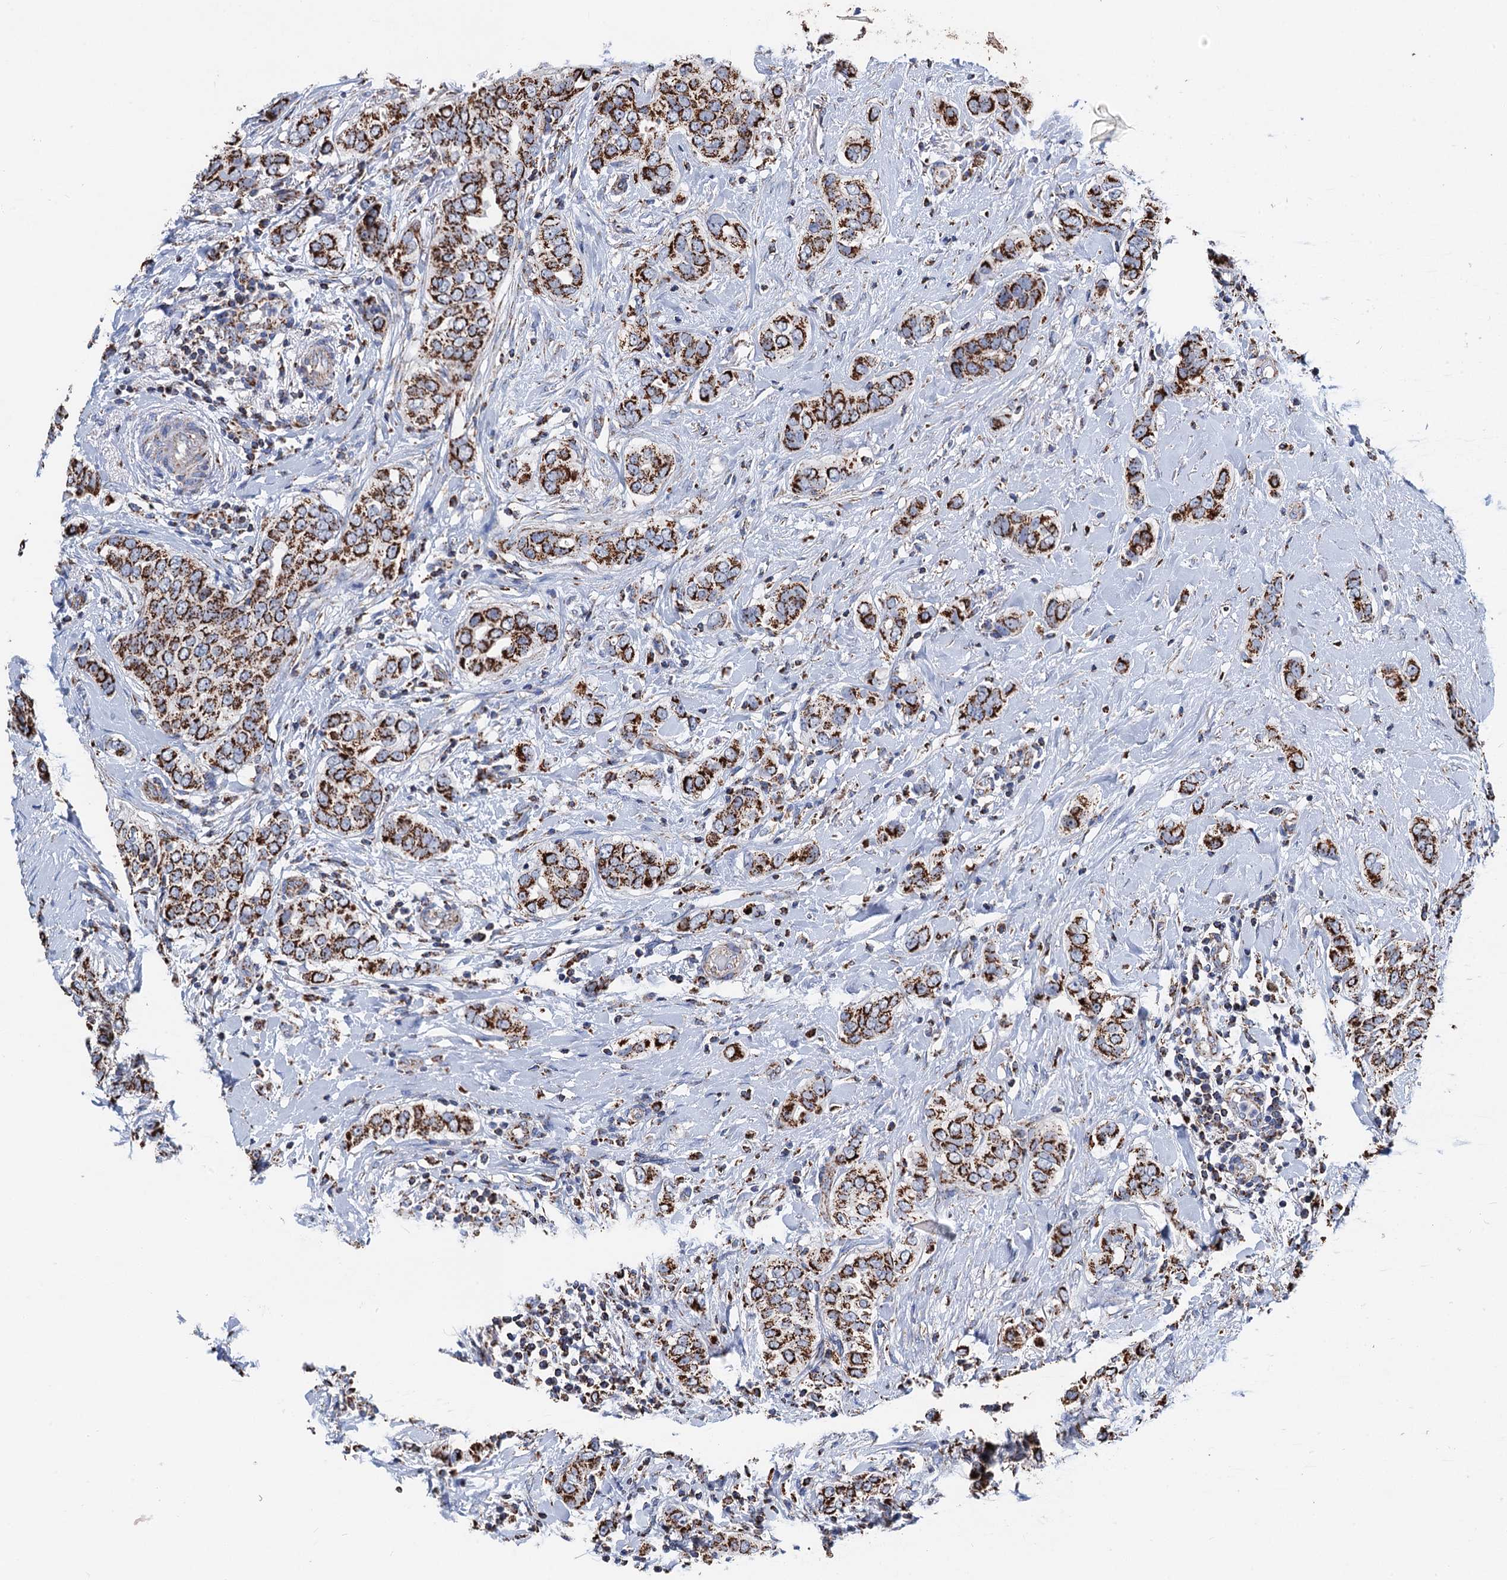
{"staining": {"intensity": "strong", "quantity": ">75%", "location": "cytoplasmic/membranous"}, "tissue": "breast cancer", "cell_type": "Tumor cells", "image_type": "cancer", "snomed": [{"axis": "morphology", "description": "Lobular carcinoma"}, {"axis": "topography", "description": "Breast"}], "caption": "Immunohistochemistry staining of breast cancer, which displays high levels of strong cytoplasmic/membranous positivity in about >75% of tumor cells indicating strong cytoplasmic/membranous protein expression. The staining was performed using DAB (3,3'-diaminobenzidine) (brown) for protein detection and nuclei were counterstained in hematoxylin (blue).", "gene": "IVD", "patient": {"sex": "female", "age": 51}}